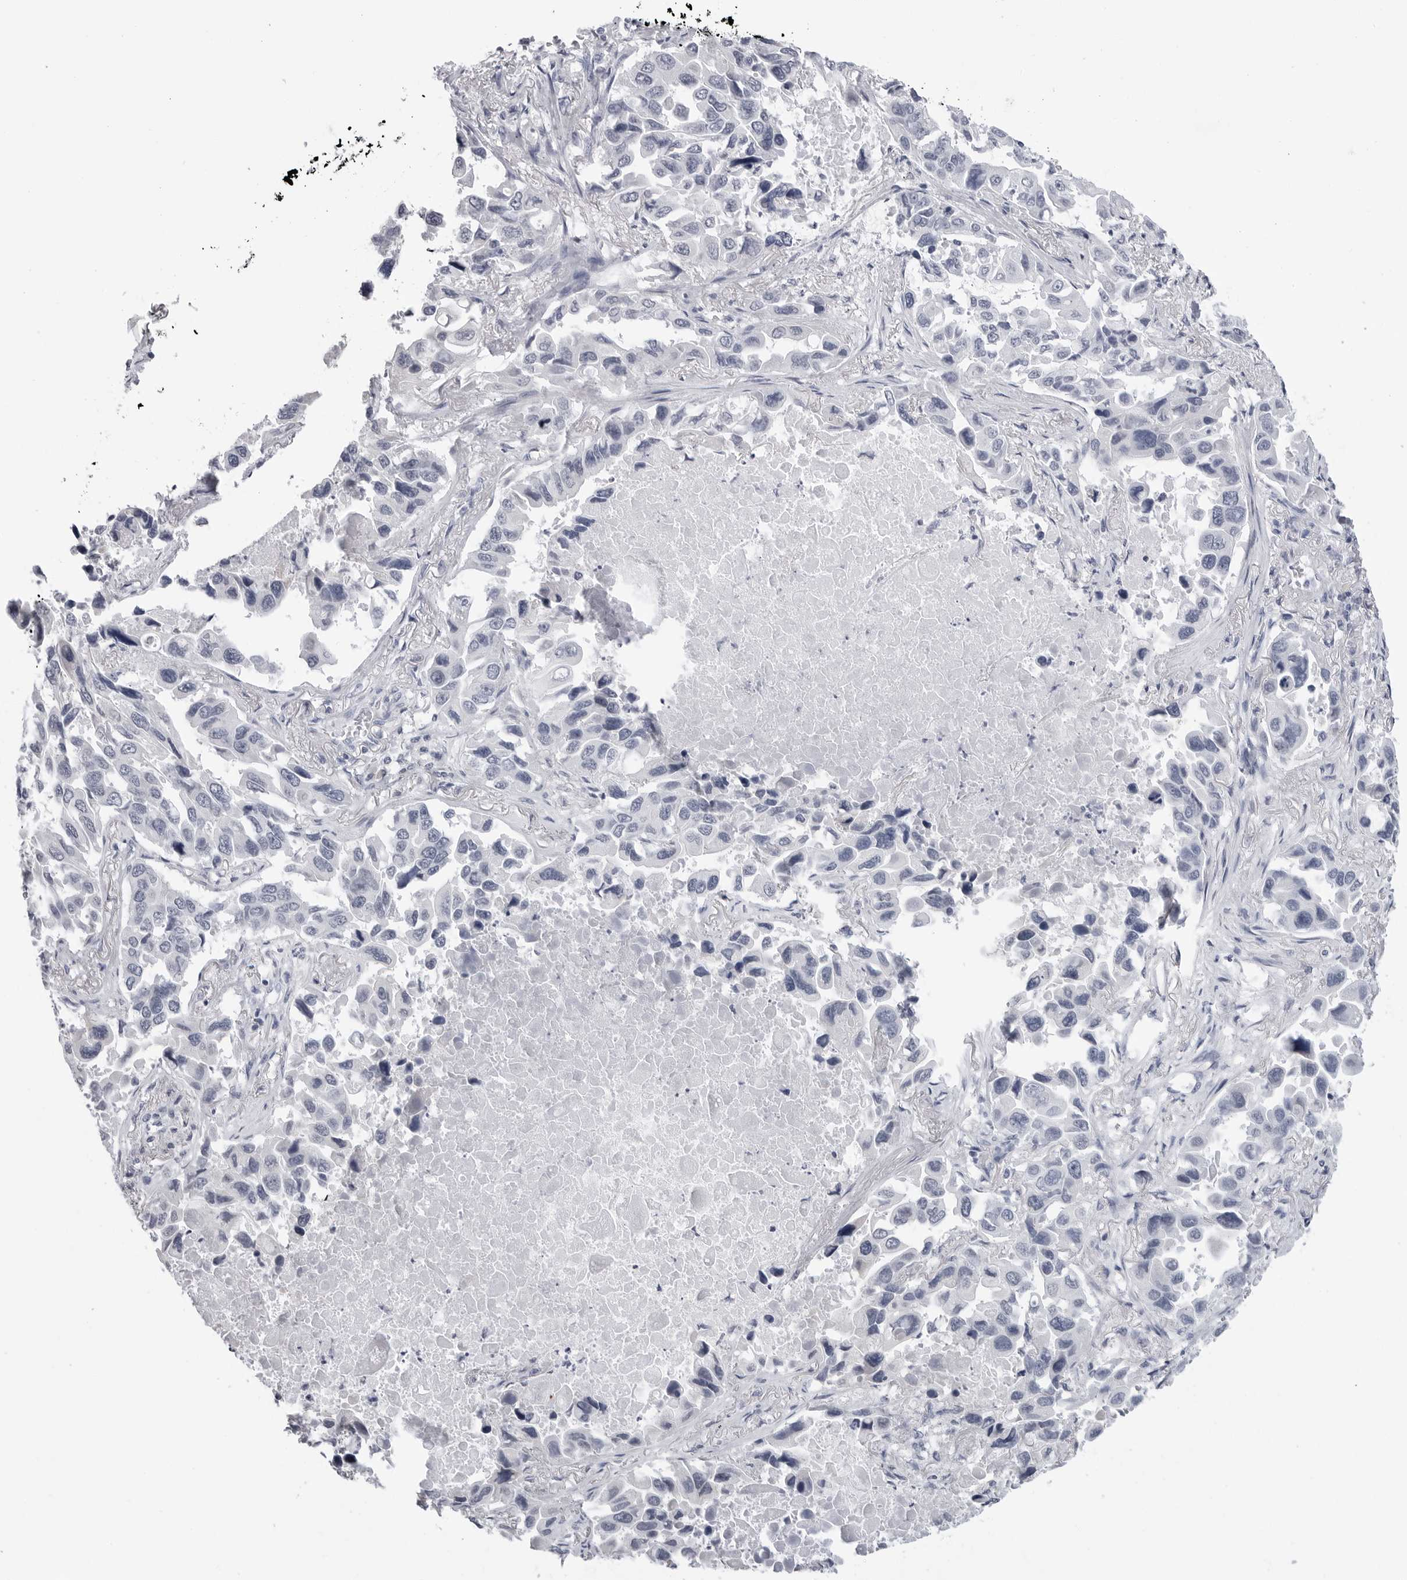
{"staining": {"intensity": "negative", "quantity": "none", "location": "none"}, "tissue": "lung cancer", "cell_type": "Tumor cells", "image_type": "cancer", "snomed": [{"axis": "morphology", "description": "Adenocarcinoma, NOS"}, {"axis": "topography", "description": "Lung"}], "caption": "DAB (3,3'-diaminobenzidine) immunohistochemical staining of human lung adenocarcinoma shows no significant positivity in tumor cells. The staining is performed using DAB (3,3'-diaminobenzidine) brown chromogen with nuclei counter-stained in using hematoxylin.", "gene": "PGA3", "patient": {"sex": "male", "age": 64}}